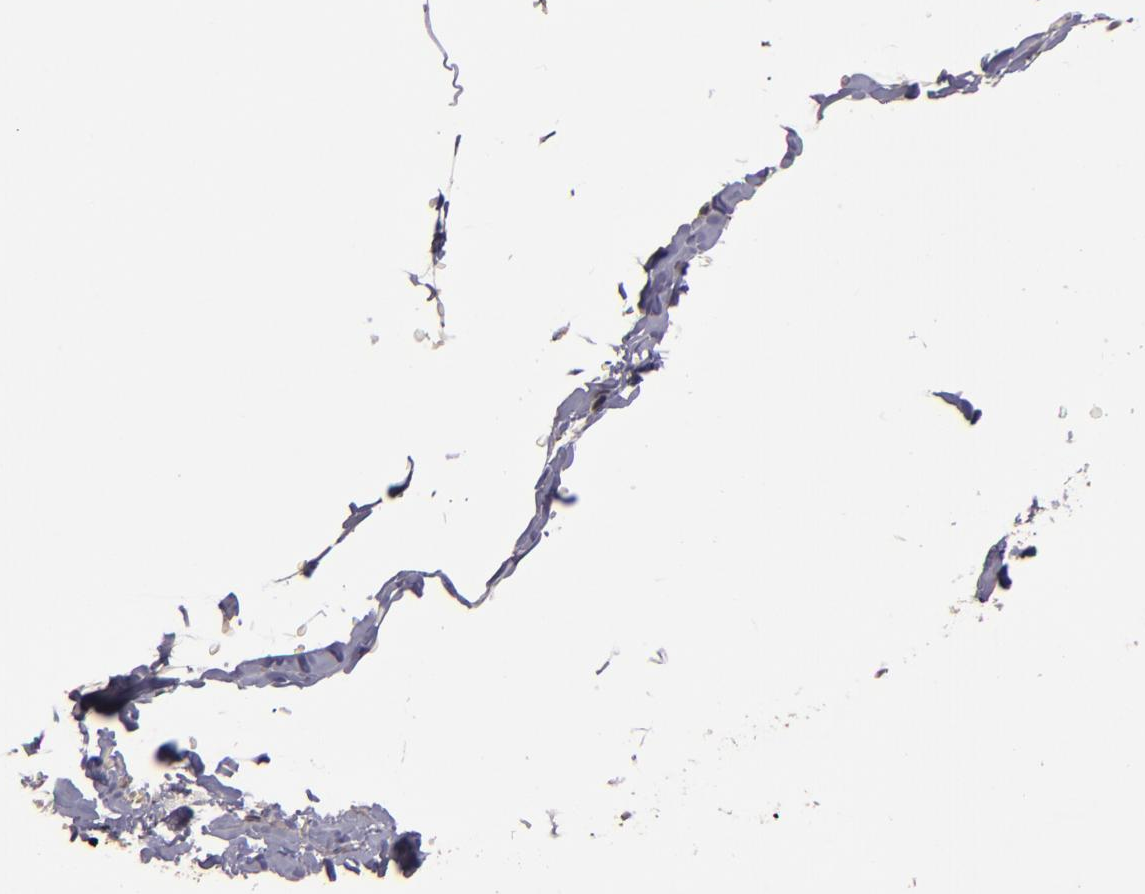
{"staining": {"intensity": "weak", "quantity": "25%-75%", "location": "cytoplasmic/membranous"}, "tissue": "skeletal muscle", "cell_type": "Myocytes", "image_type": "normal", "snomed": [{"axis": "morphology", "description": "Normal tissue, NOS"}, {"axis": "topography", "description": "Skeletal muscle"}], "caption": "Skeletal muscle stained with a brown dye displays weak cytoplasmic/membranous positive expression in approximately 25%-75% of myocytes.", "gene": "ABL1", "patient": {"sex": "male", "age": 62}}